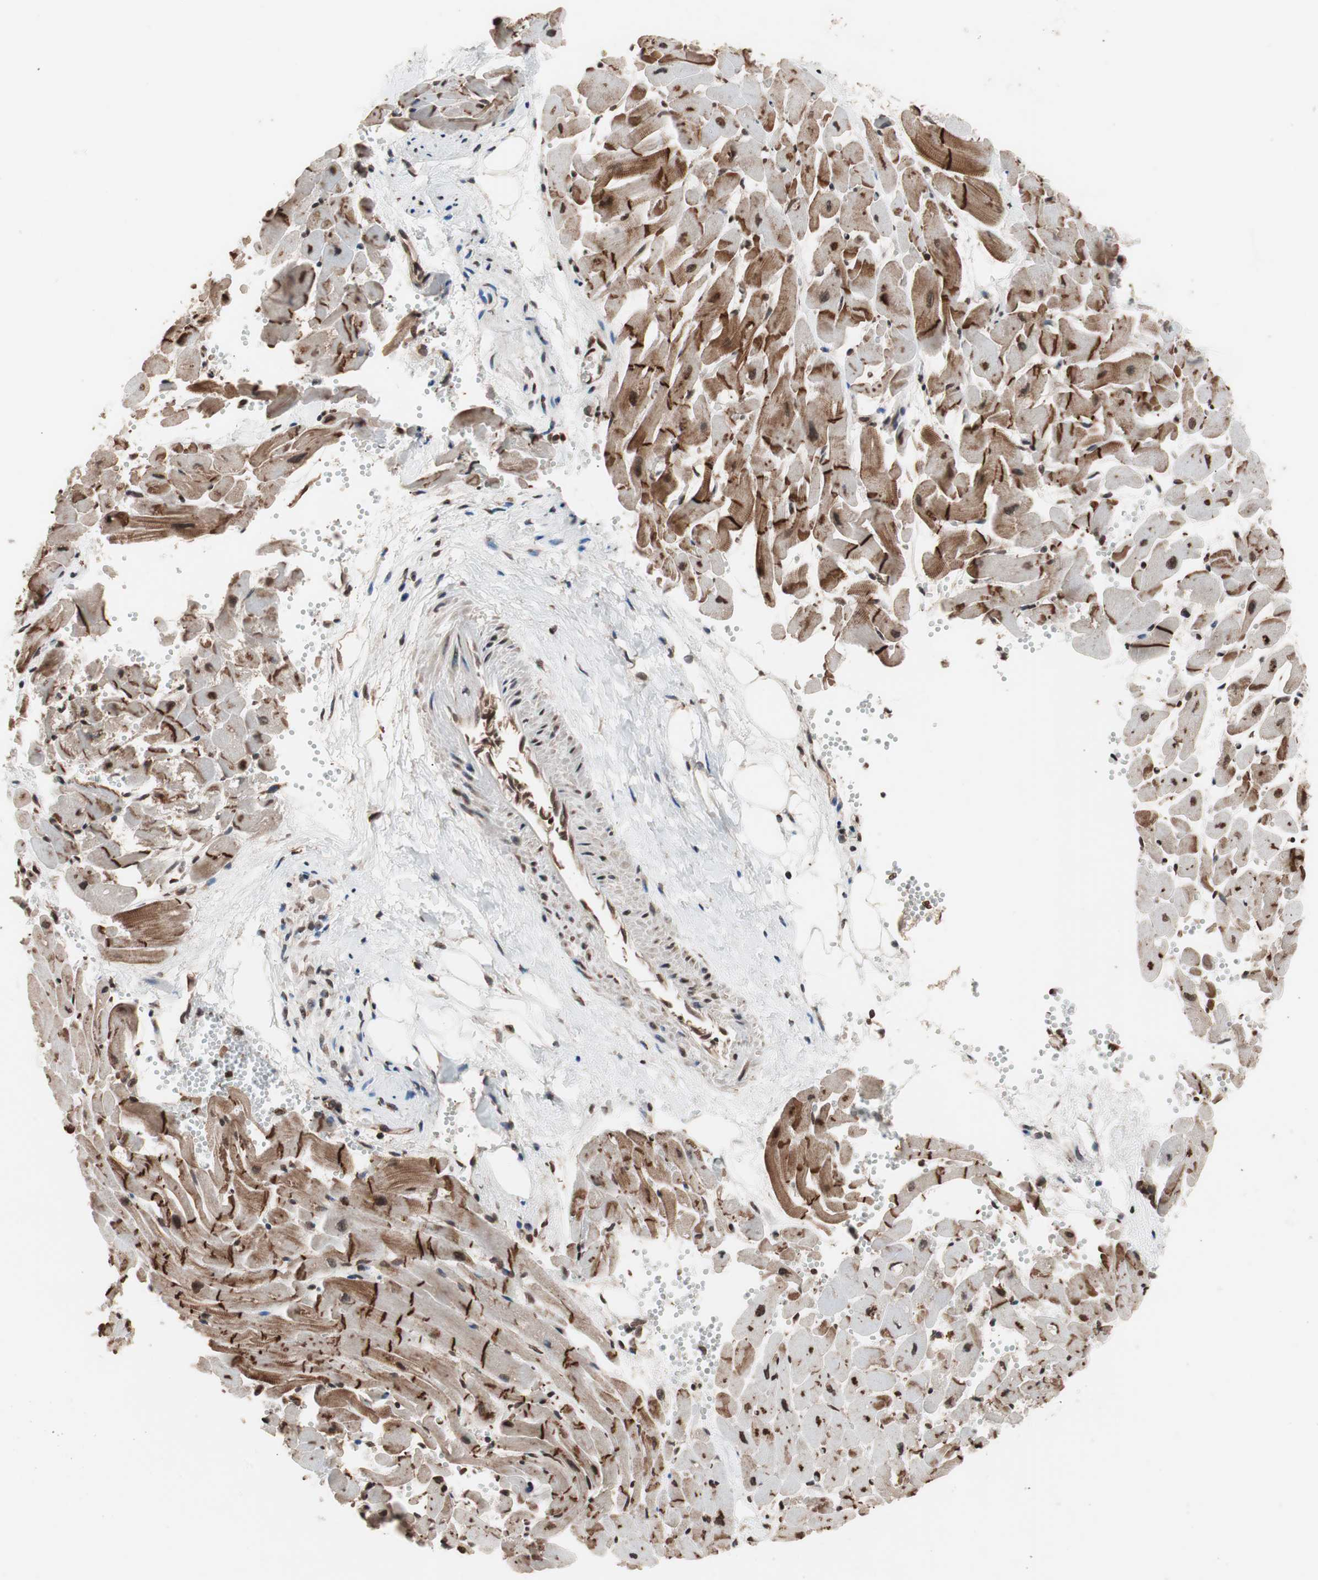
{"staining": {"intensity": "strong", "quantity": "25%-75%", "location": "cytoplasmic/membranous,nuclear"}, "tissue": "heart muscle", "cell_type": "Cardiomyocytes", "image_type": "normal", "snomed": [{"axis": "morphology", "description": "Normal tissue, NOS"}, {"axis": "topography", "description": "Heart"}], "caption": "The image exhibits staining of normal heart muscle, revealing strong cytoplasmic/membranous,nuclear protein expression (brown color) within cardiomyocytes. Nuclei are stained in blue.", "gene": "ZFC3H1", "patient": {"sex": "female", "age": 19}}